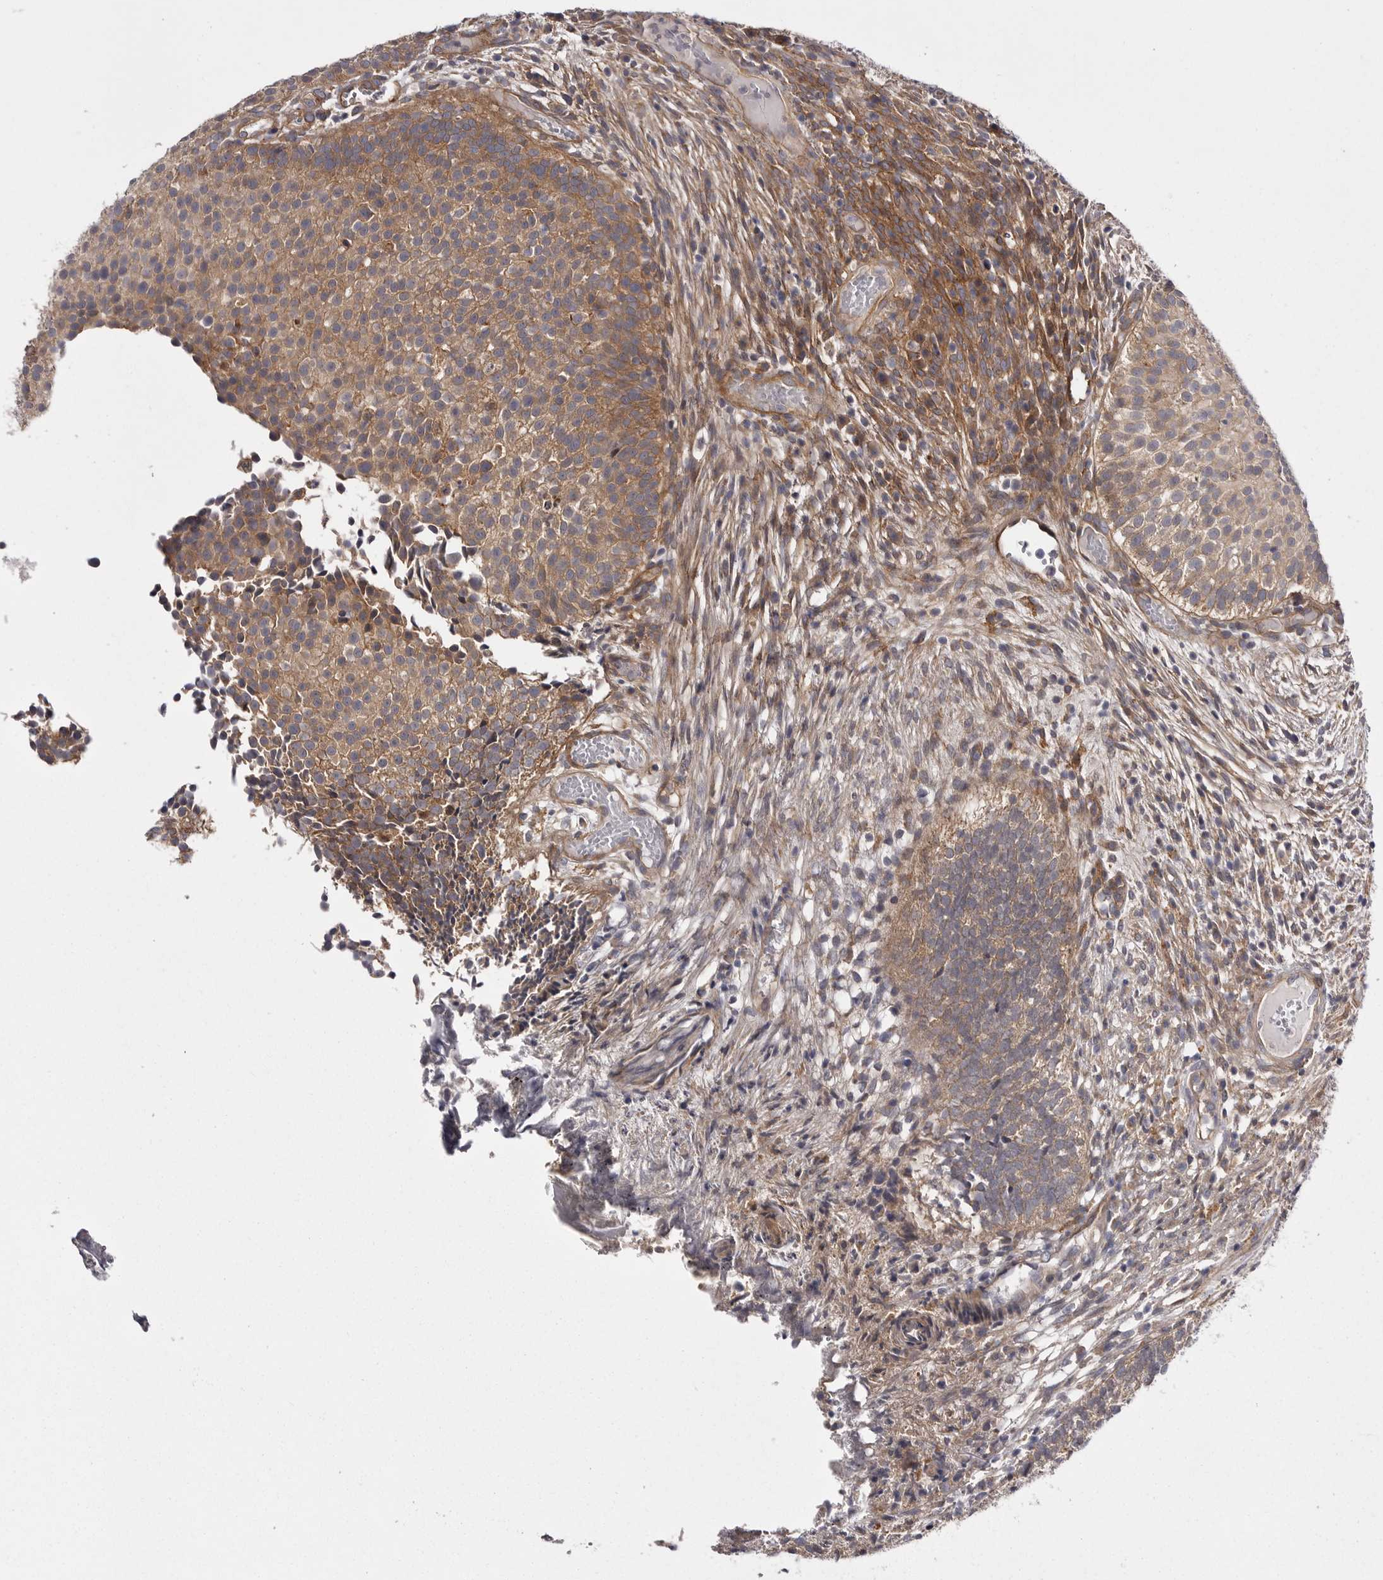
{"staining": {"intensity": "moderate", "quantity": ">75%", "location": "cytoplasmic/membranous"}, "tissue": "urothelial cancer", "cell_type": "Tumor cells", "image_type": "cancer", "snomed": [{"axis": "morphology", "description": "Urothelial carcinoma, Low grade"}, {"axis": "topography", "description": "Urinary bladder"}], "caption": "Low-grade urothelial carcinoma stained with a brown dye displays moderate cytoplasmic/membranous positive staining in approximately >75% of tumor cells.", "gene": "OSBPL9", "patient": {"sex": "male", "age": 86}}